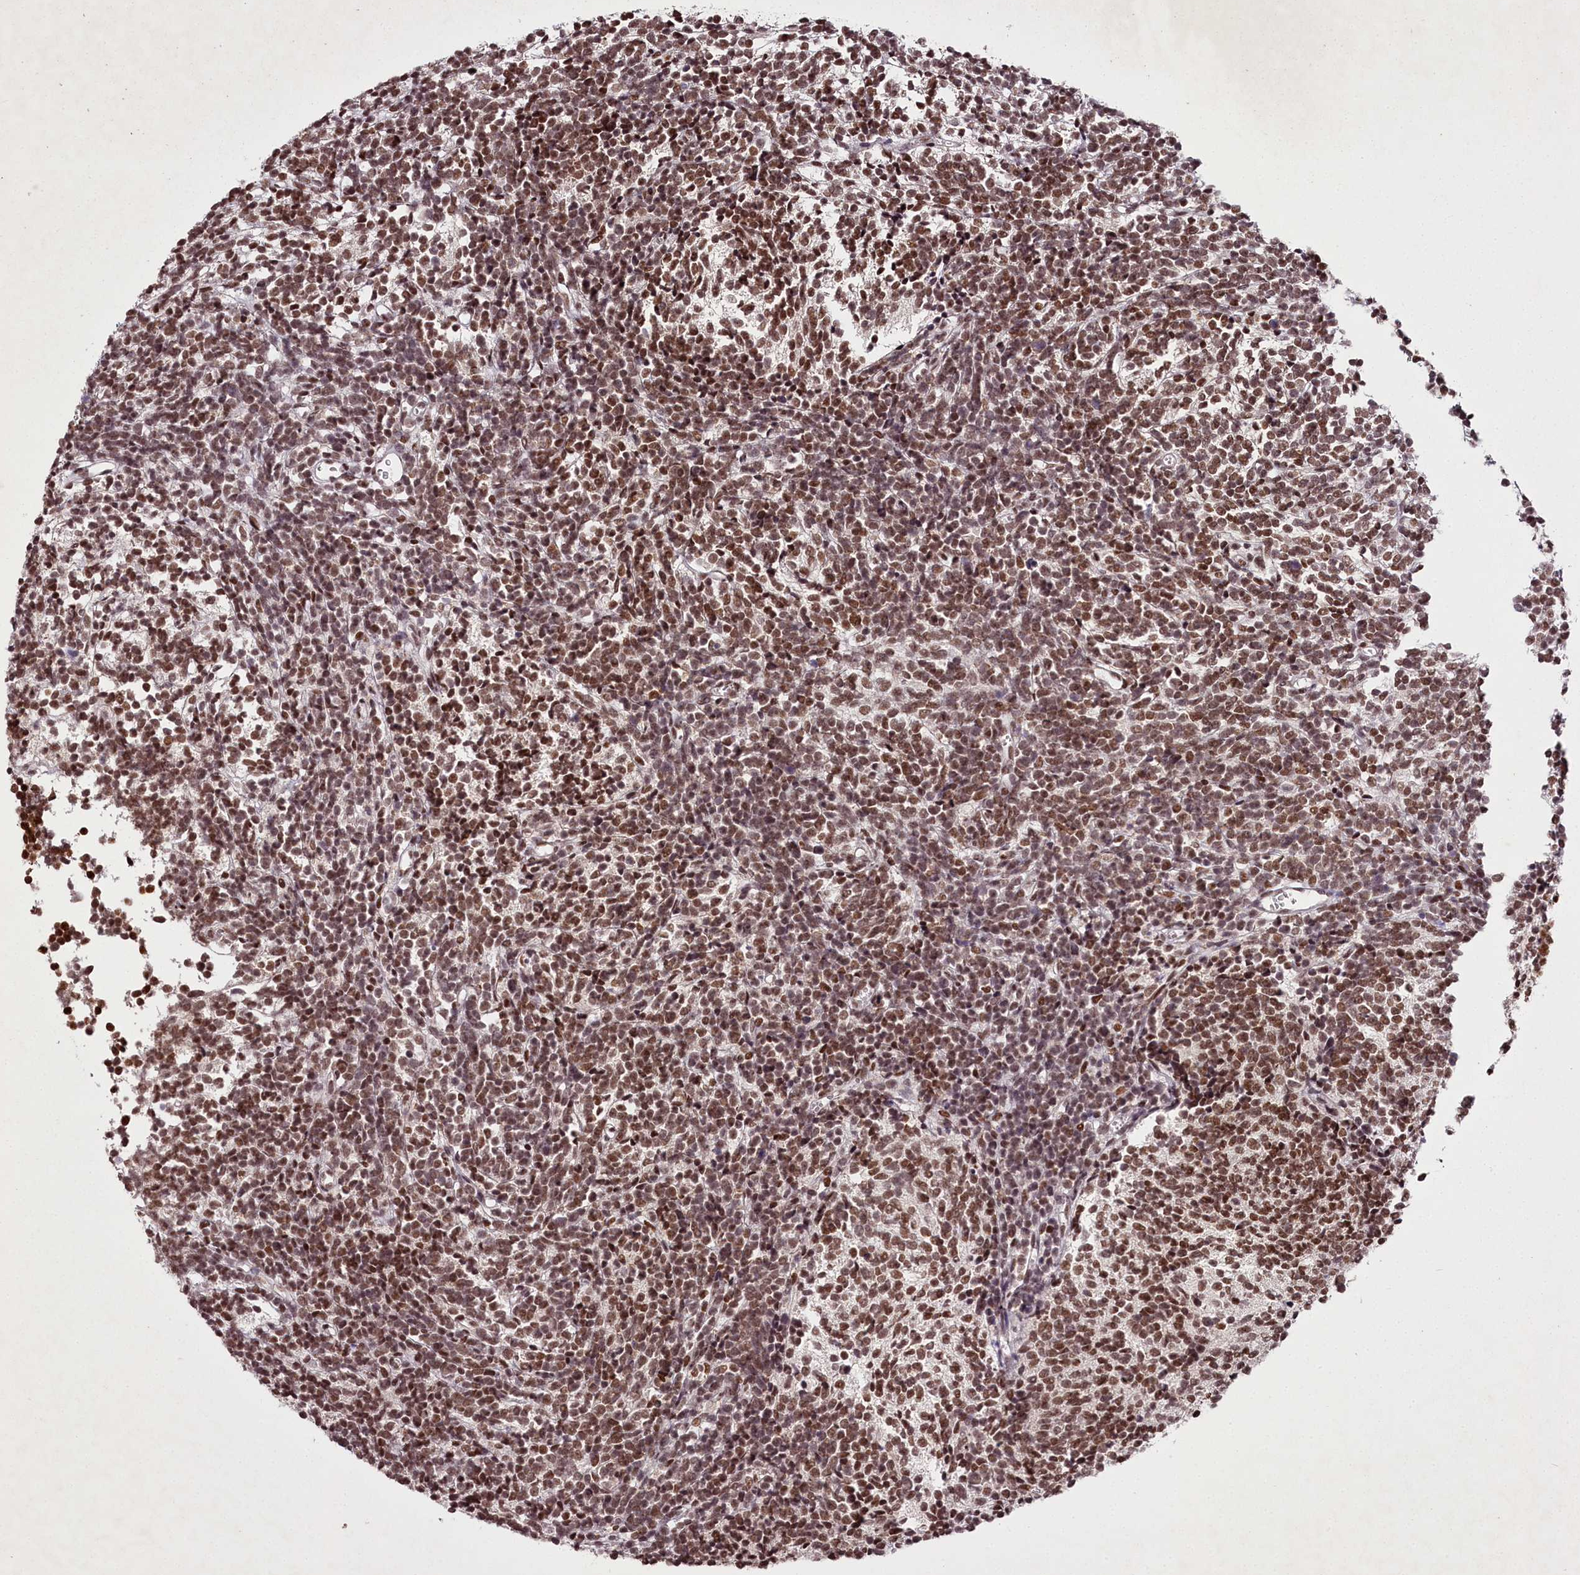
{"staining": {"intensity": "moderate", "quantity": ">75%", "location": "nuclear"}, "tissue": "glioma", "cell_type": "Tumor cells", "image_type": "cancer", "snomed": [{"axis": "morphology", "description": "Glioma, malignant, Low grade"}, {"axis": "topography", "description": "Brain"}], "caption": "IHC photomicrograph of human glioma stained for a protein (brown), which demonstrates medium levels of moderate nuclear positivity in approximately >75% of tumor cells.", "gene": "PSPC1", "patient": {"sex": "female", "age": 1}}